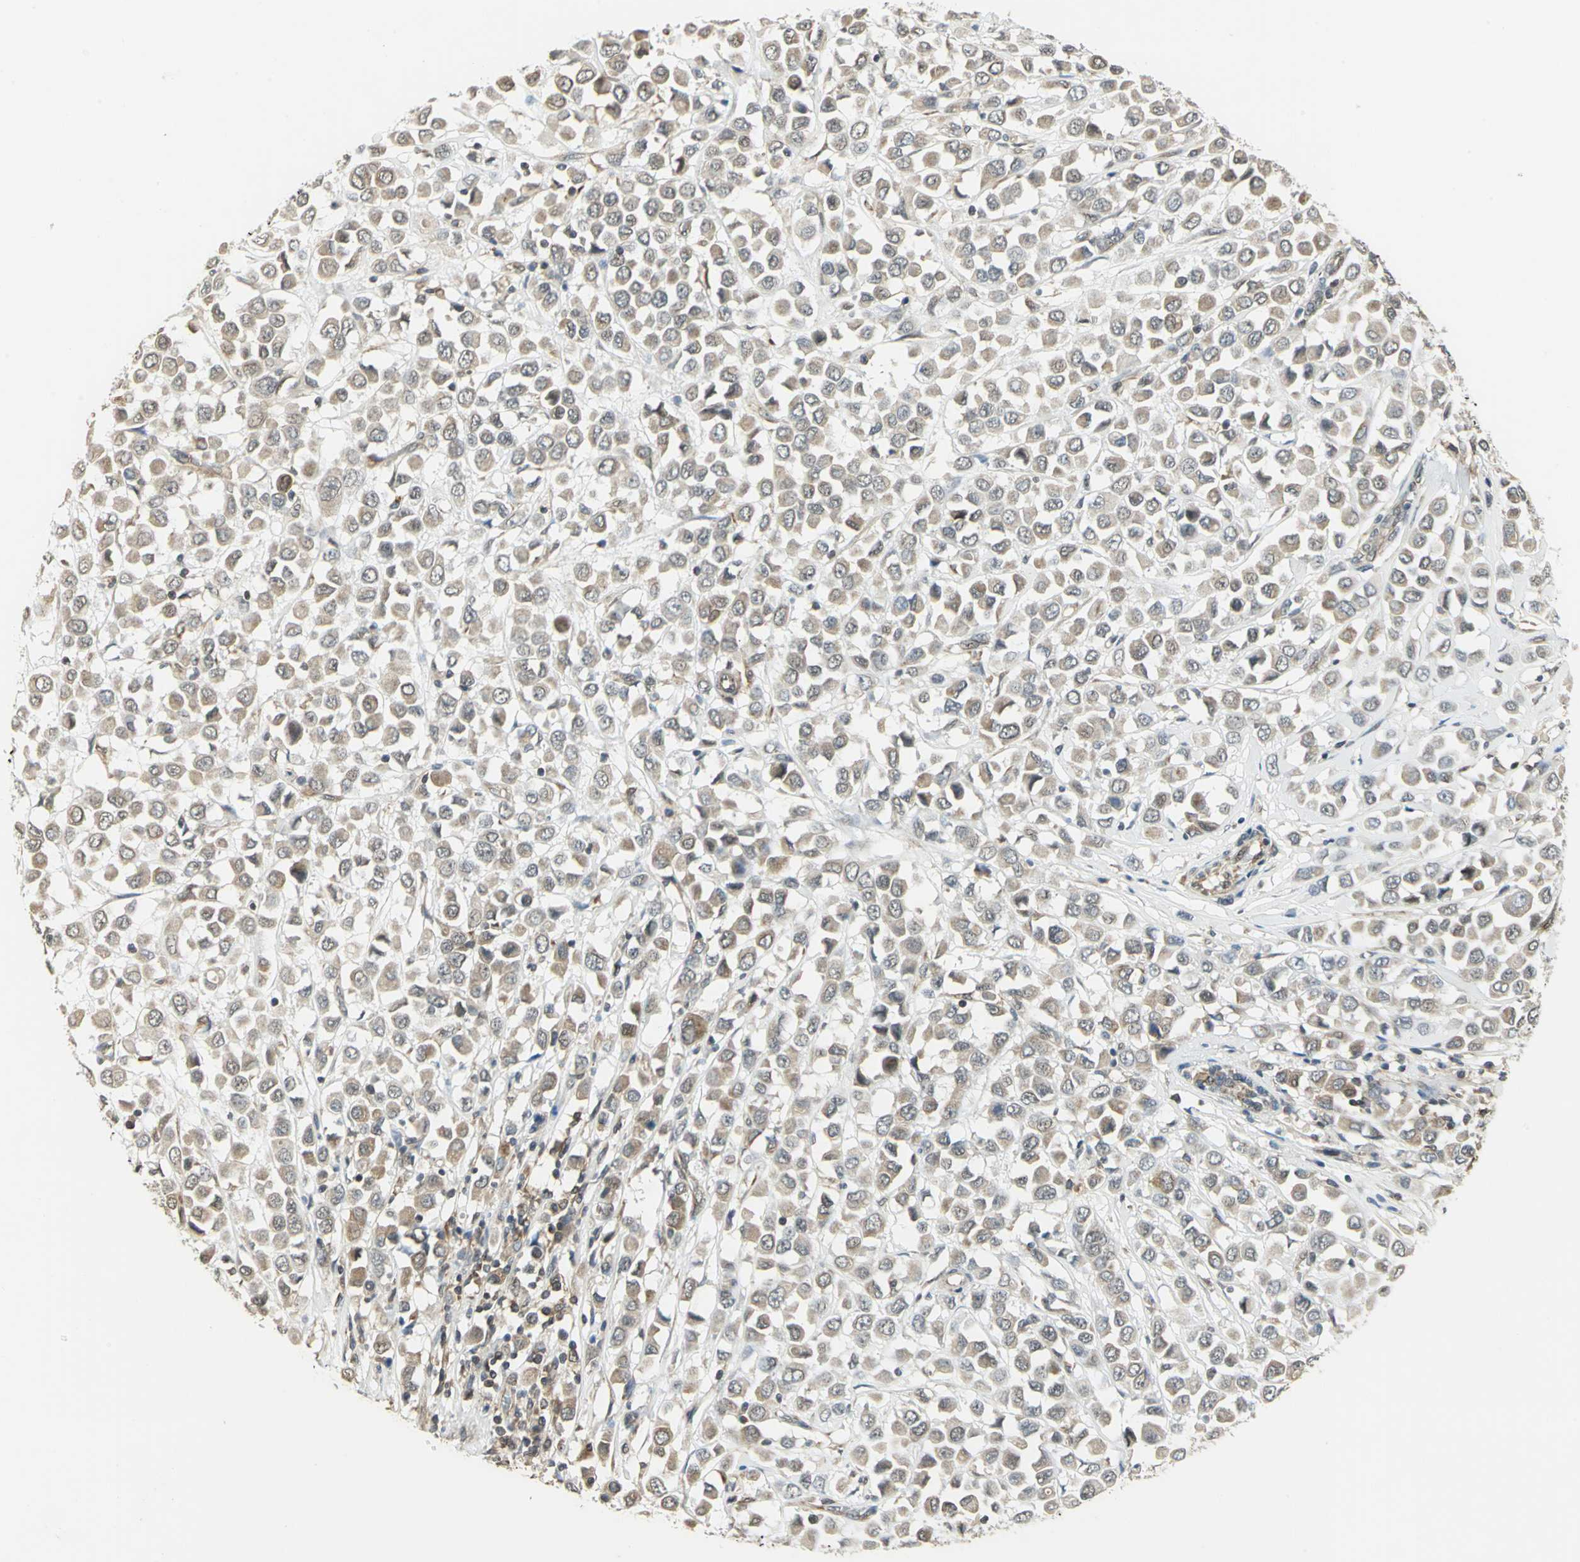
{"staining": {"intensity": "weak", "quantity": ">75%", "location": "cytoplasmic/membranous"}, "tissue": "breast cancer", "cell_type": "Tumor cells", "image_type": "cancer", "snomed": [{"axis": "morphology", "description": "Duct carcinoma"}, {"axis": "topography", "description": "Breast"}], "caption": "Breast intraductal carcinoma stained with IHC exhibits weak cytoplasmic/membranous expression in approximately >75% of tumor cells.", "gene": "PLAGL2", "patient": {"sex": "female", "age": 61}}